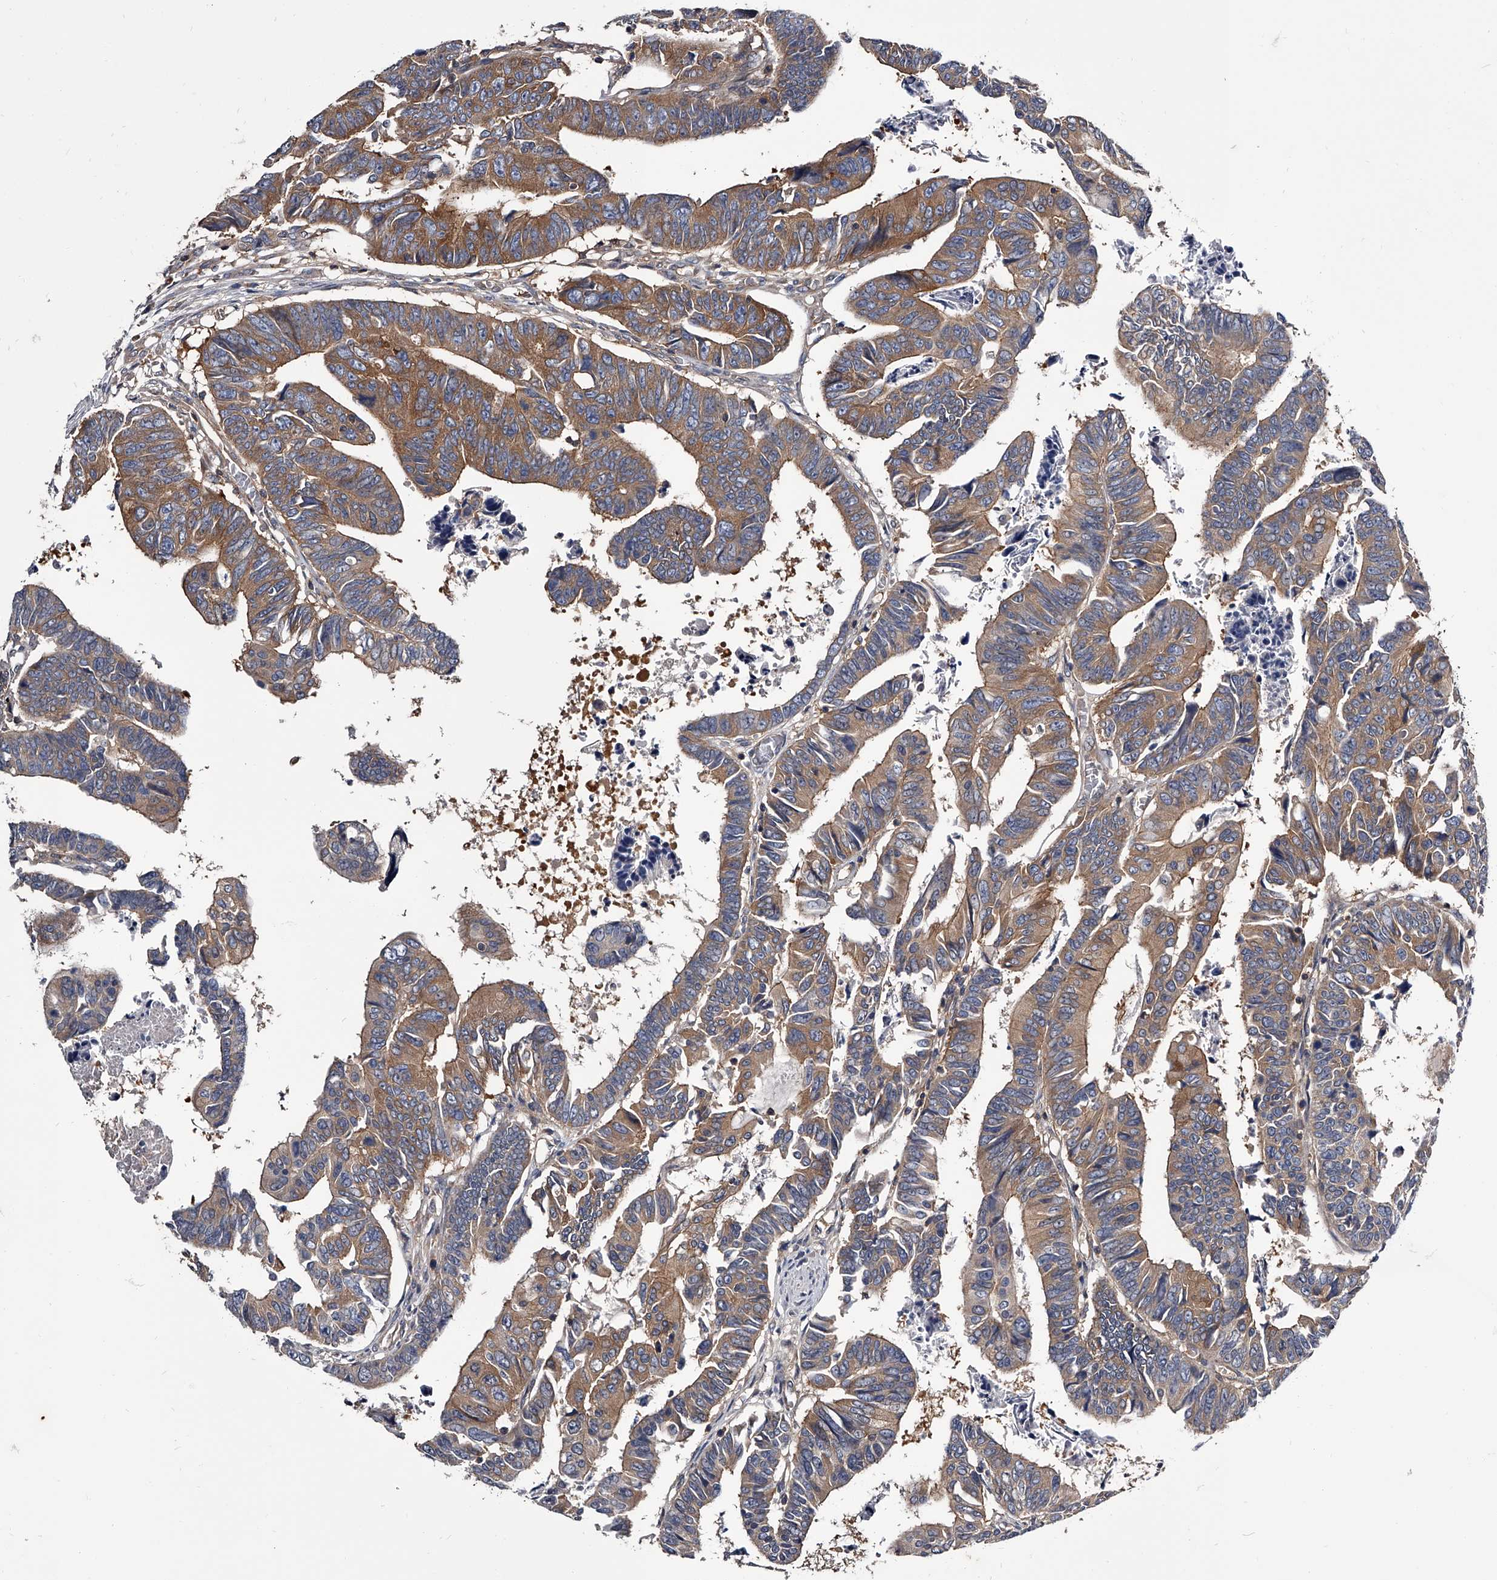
{"staining": {"intensity": "strong", "quantity": "25%-75%", "location": "cytoplasmic/membranous"}, "tissue": "colorectal cancer", "cell_type": "Tumor cells", "image_type": "cancer", "snomed": [{"axis": "morphology", "description": "Adenocarcinoma, NOS"}, {"axis": "topography", "description": "Rectum"}], "caption": "Immunohistochemistry (IHC) photomicrograph of neoplastic tissue: adenocarcinoma (colorectal) stained using IHC reveals high levels of strong protein expression localized specifically in the cytoplasmic/membranous of tumor cells, appearing as a cytoplasmic/membranous brown color.", "gene": "GAPVD1", "patient": {"sex": "female", "age": 65}}